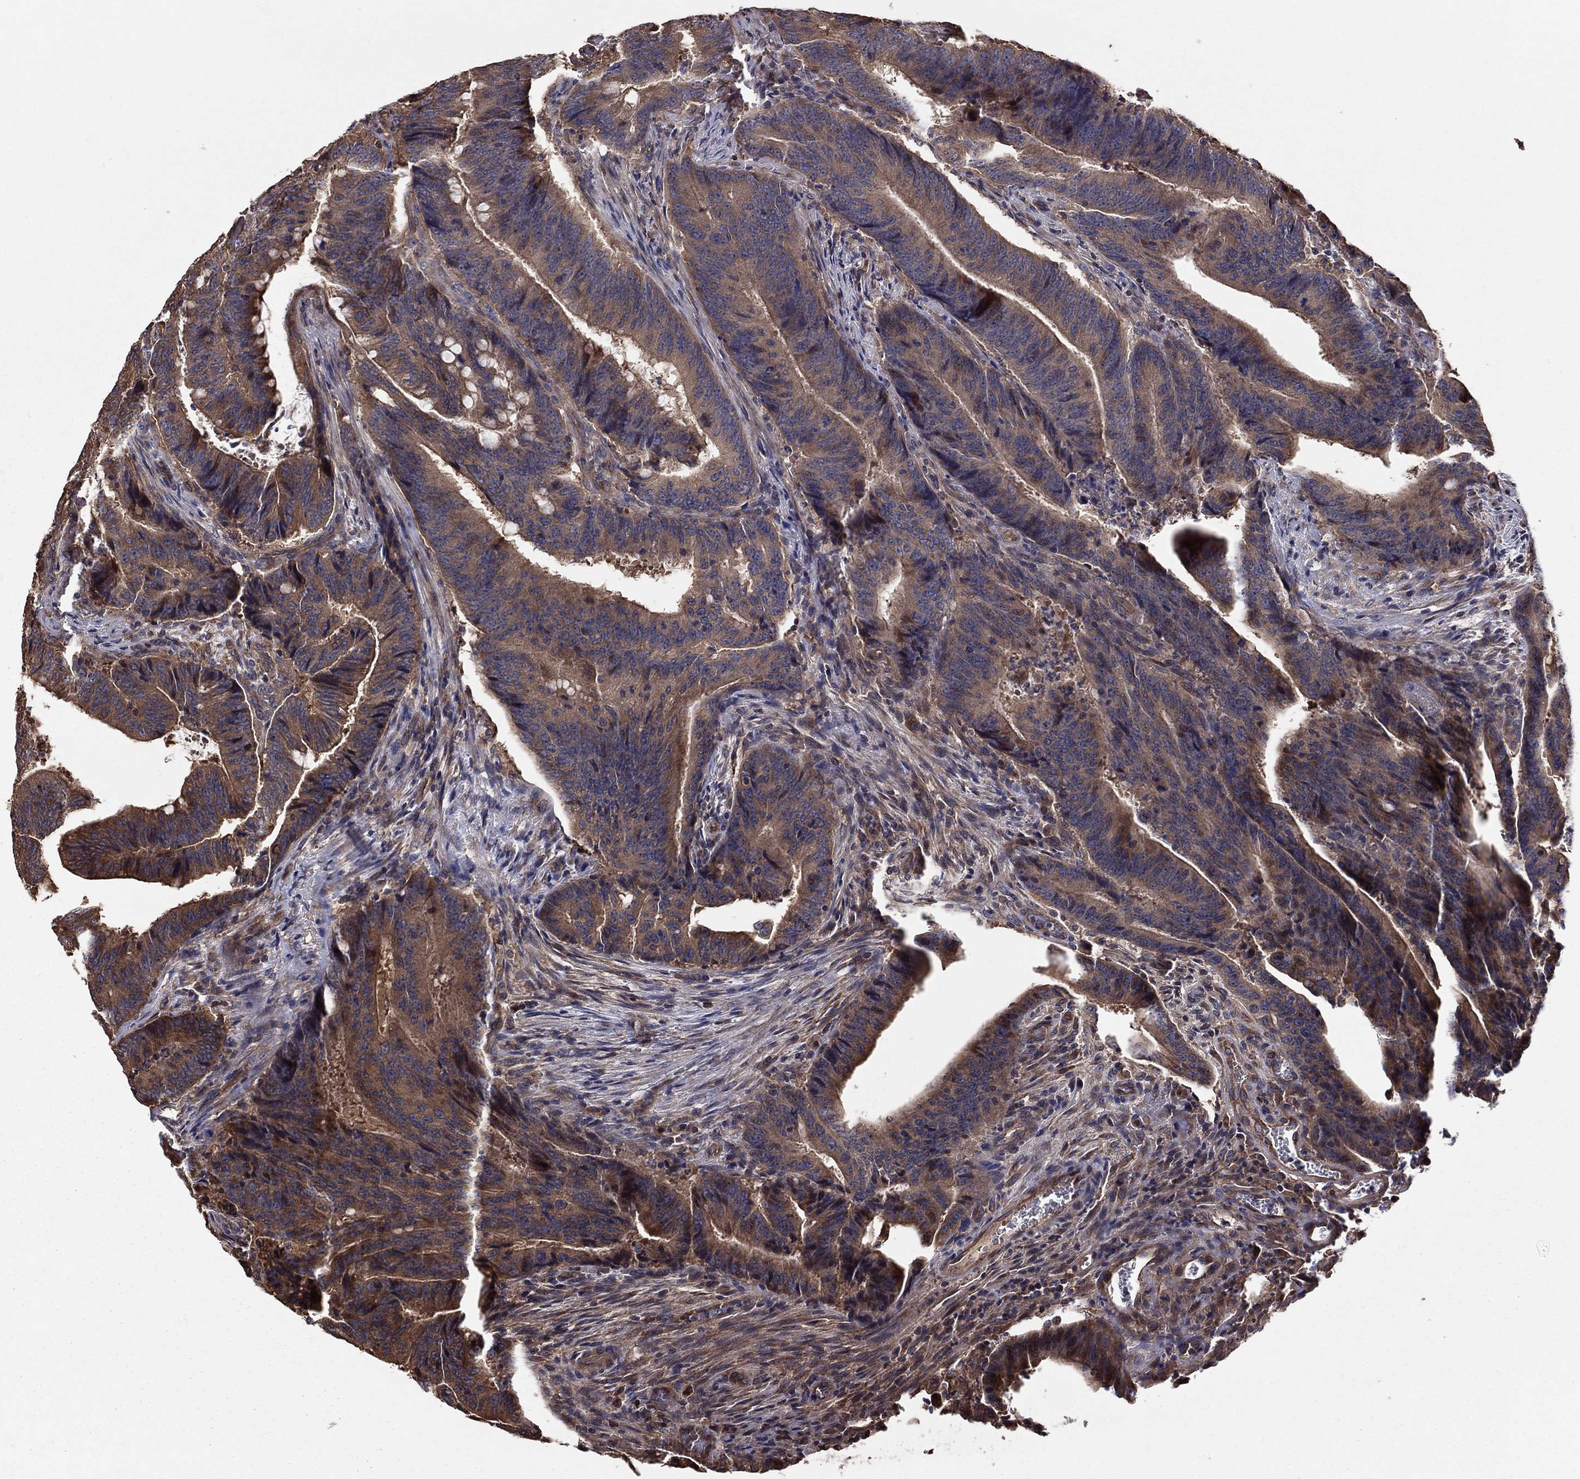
{"staining": {"intensity": "moderate", "quantity": "25%-75%", "location": "cytoplasmic/membranous"}, "tissue": "colorectal cancer", "cell_type": "Tumor cells", "image_type": "cancer", "snomed": [{"axis": "morphology", "description": "Adenocarcinoma, NOS"}, {"axis": "topography", "description": "Colon"}], "caption": "Adenocarcinoma (colorectal) tissue displays moderate cytoplasmic/membranous positivity in about 25%-75% of tumor cells", "gene": "BABAM2", "patient": {"sex": "female", "age": 87}}